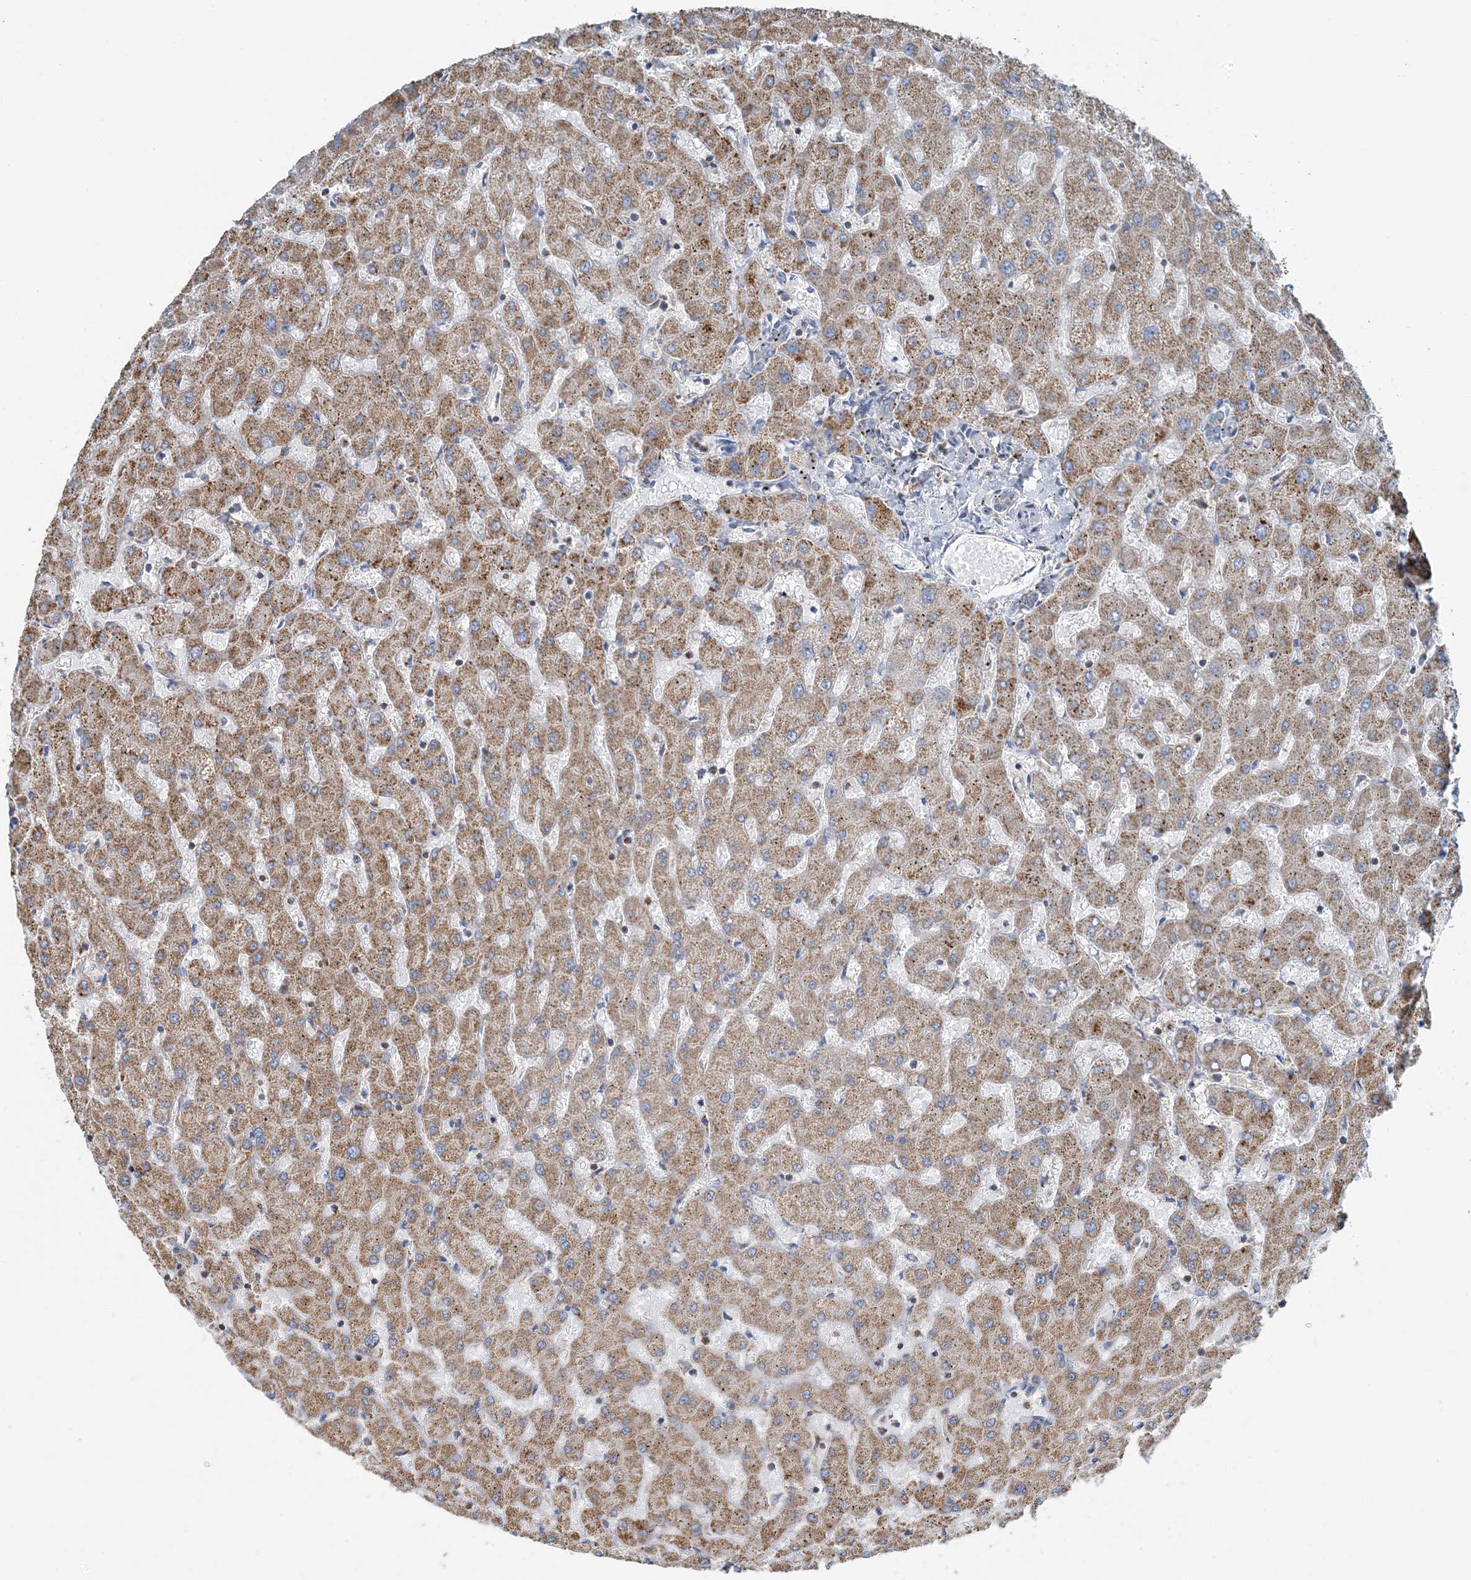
{"staining": {"intensity": "weak", "quantity": "<25%", "location": "cytoplasmic/membranous"}, "tissue": "liver", "cell_type": "Cholangiocytes", "image_type": "normal", "snomed": [{"axis": "morphology", "description": "Normal tissue, NOS"}, {"axis": "topography", "description": "Liver"}], "caption": "A high-resolution photomicrograph shows IHC staining of benign liver, which exhibits no significant positivity in cholangiocytes.", "gene": "TMLHE", "patient": {"sex": "female", "age": 63}}